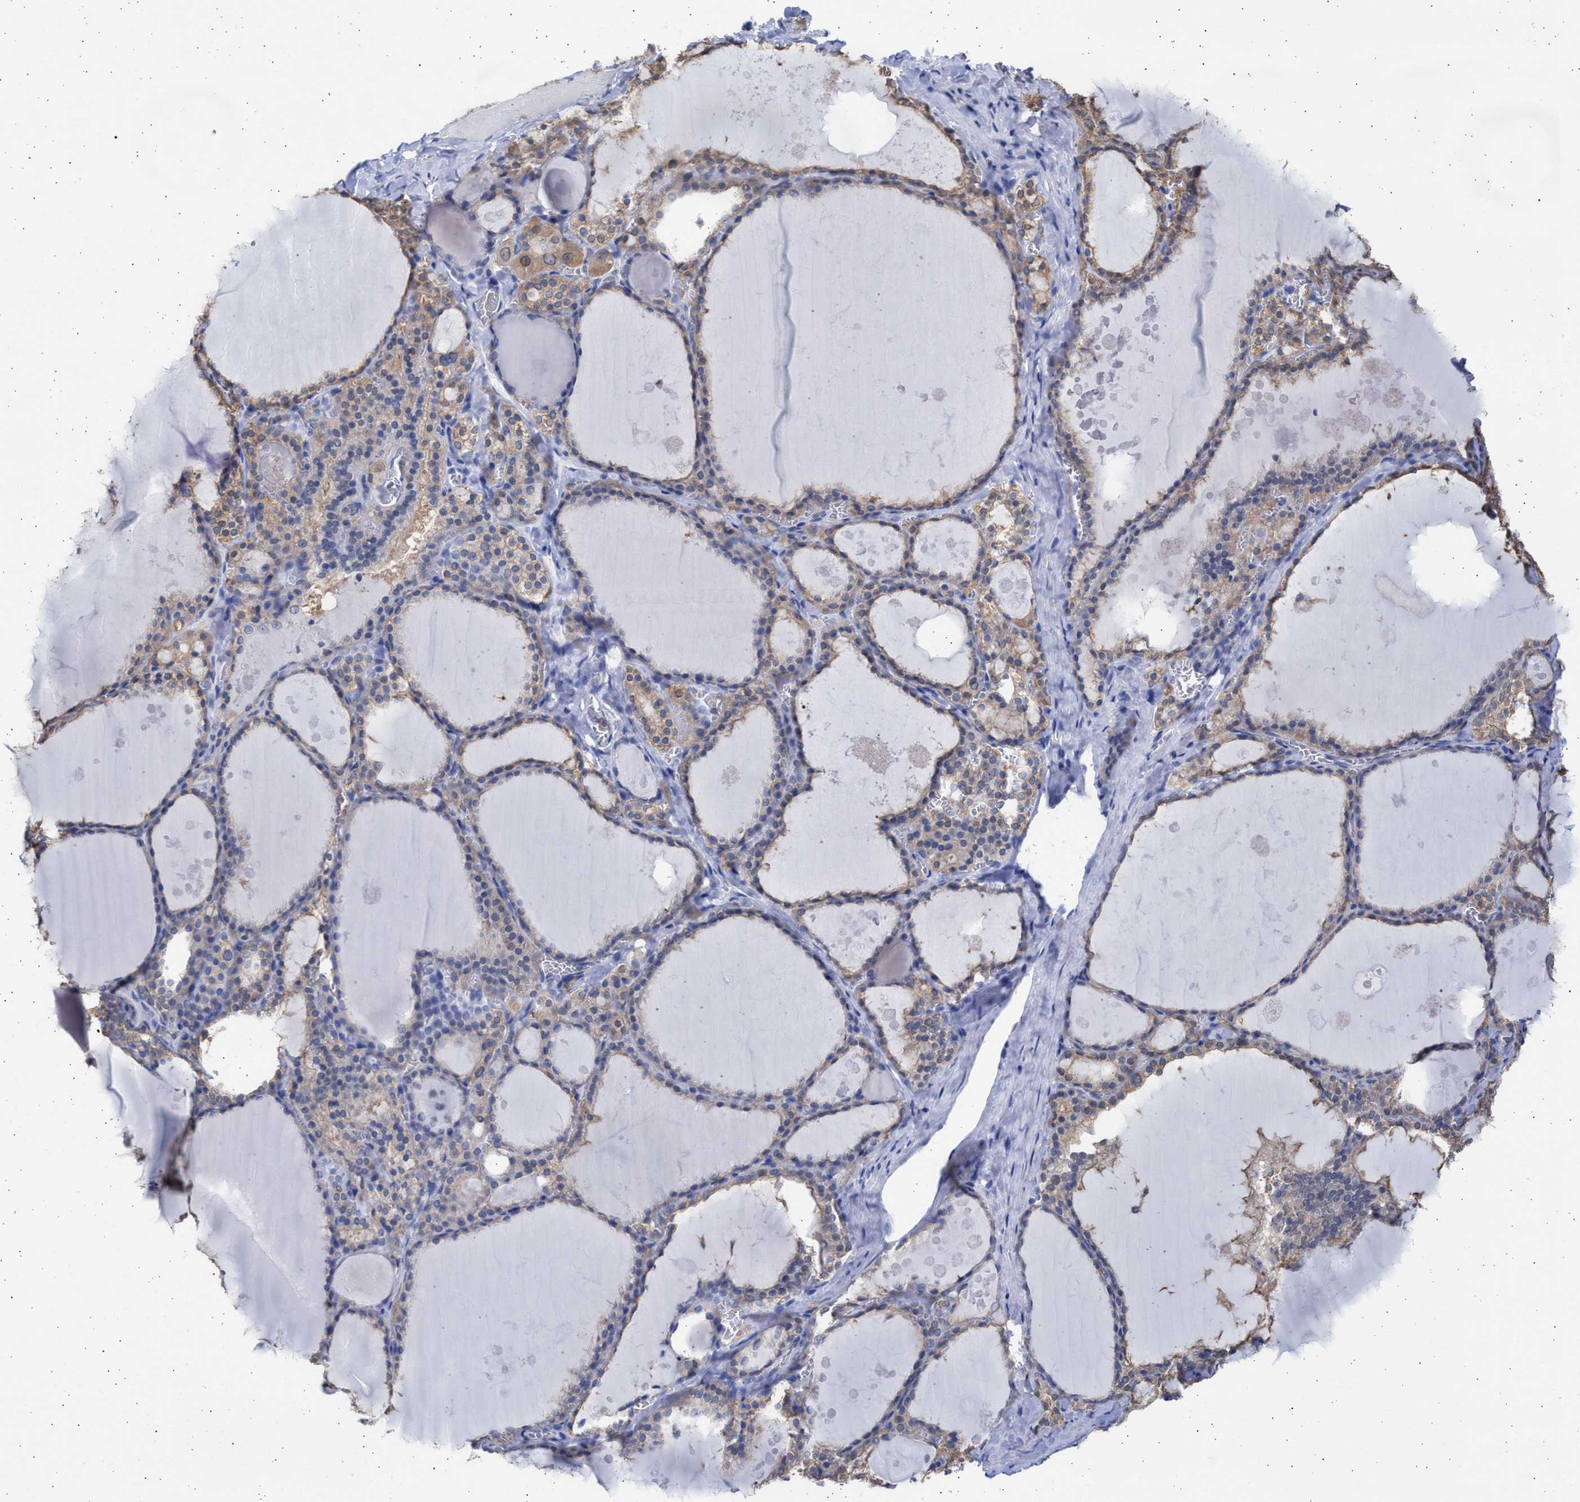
{"staining": {"intensity": "weak", "quantity": "25%-75%", "location": "cytoplasmic/membranous"}, "tissue": "thyroid gland", "cell_type": "Glandular cells", "image_type": "normal", "snomed": [{"axis": "morphology", "description": "Normal tissue, NOS"}, {"axis": "topography", "description": "Thyroid gland"}], "caption": "This is an image of immunohistochemistry (IHC) staining of normal thyroid gland, which shows weak staining in the cytoplasmic/membranous of glandular cells.", "gene": "ALDOC", "patient": {"sex": "male", "age": 56}}